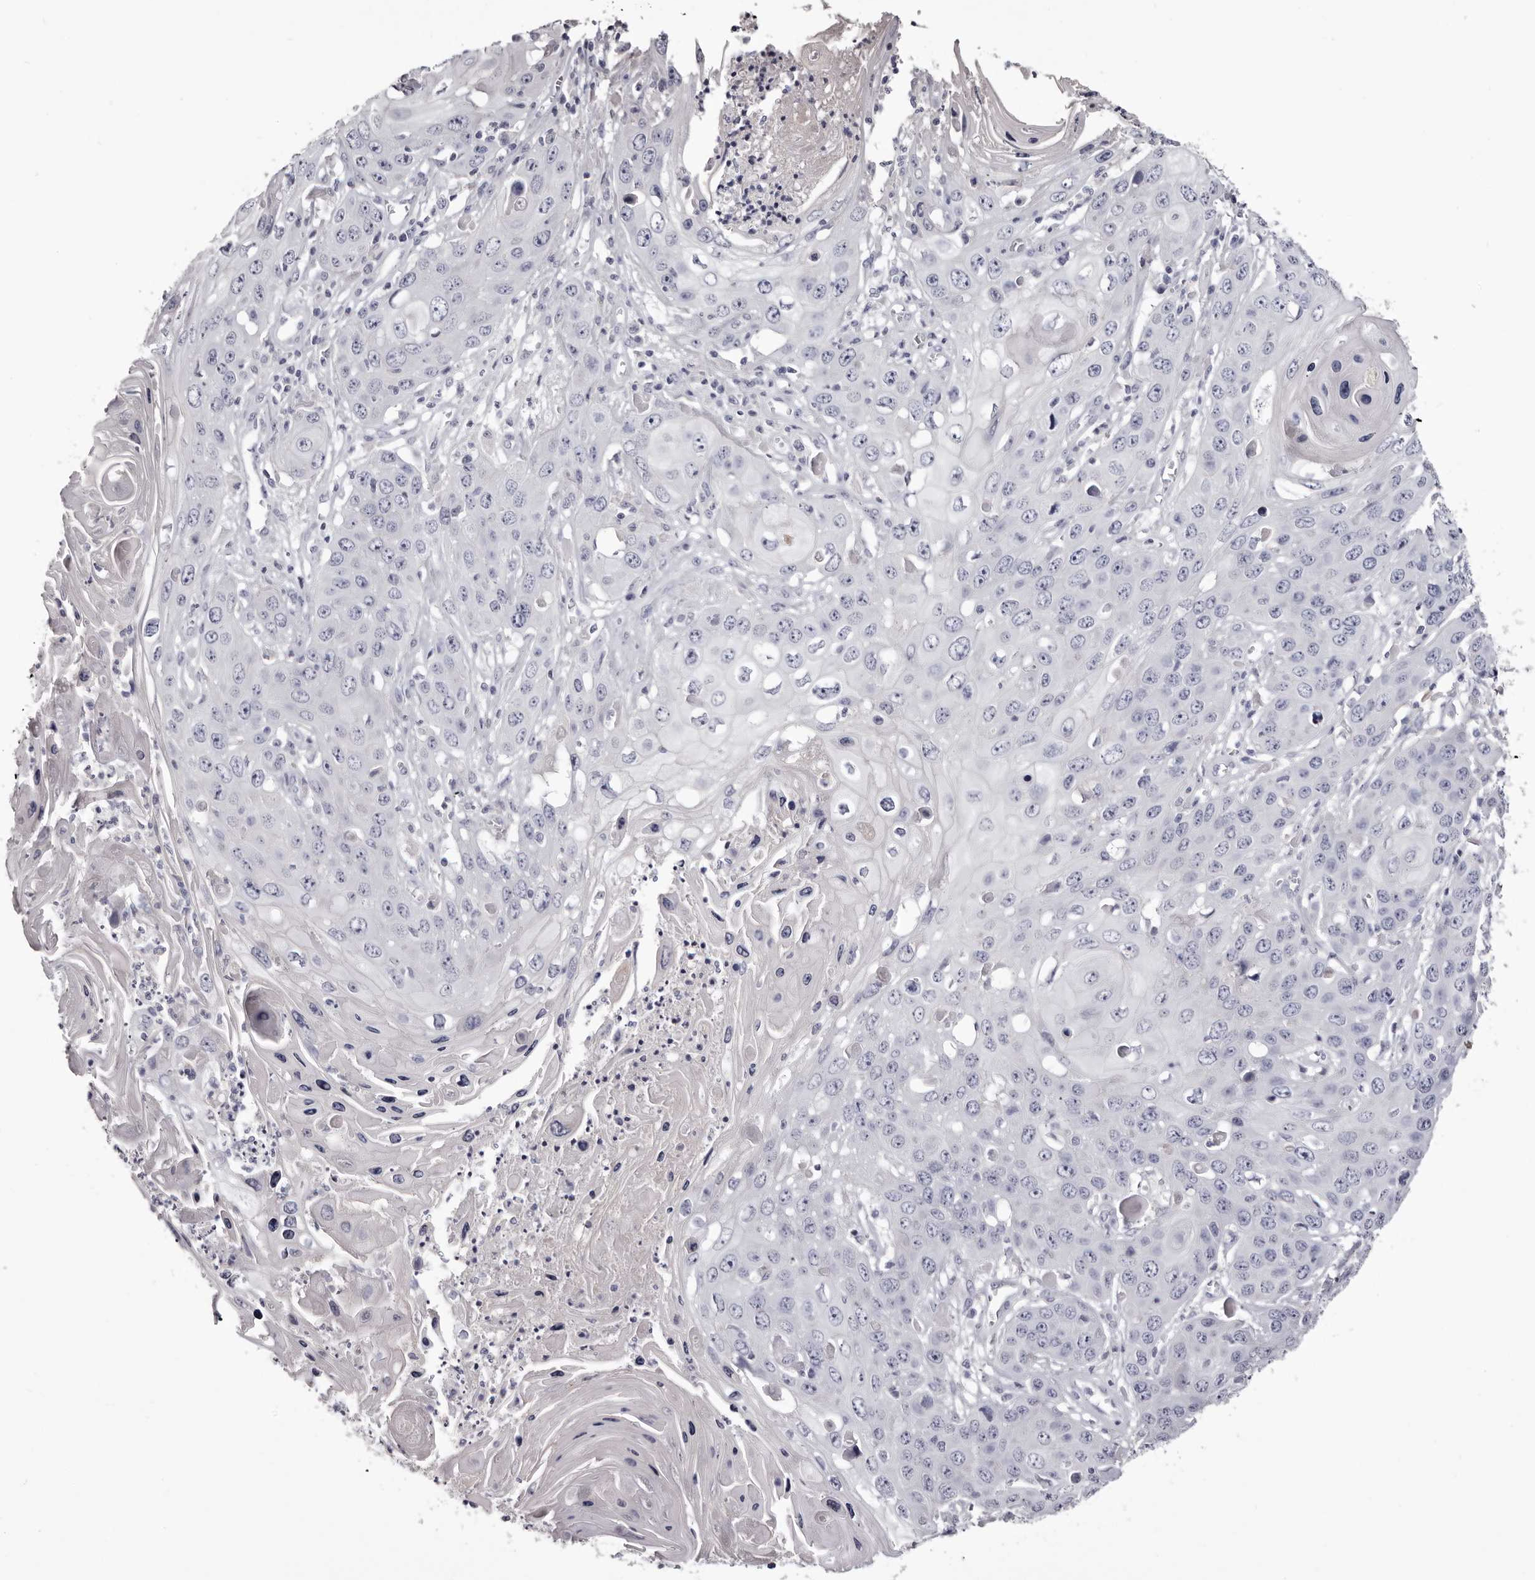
{"staining": {"intensity": "negative", "quantity": "none", "location": "none"}, "tissue": "skin cancer", "cell_type": "Tumor cells", "image_type": "cancer", "snomed": [{"axis": "morphology", "description": "Squamous cell carcinoma, NOS"}, {"axis": "topography", "description": "Skin"}], "caption": "Tumor cells are negative for protein expression in human skin cancer.", "gene": "CA6", "patient": {"sex": "male", "age": 55}}